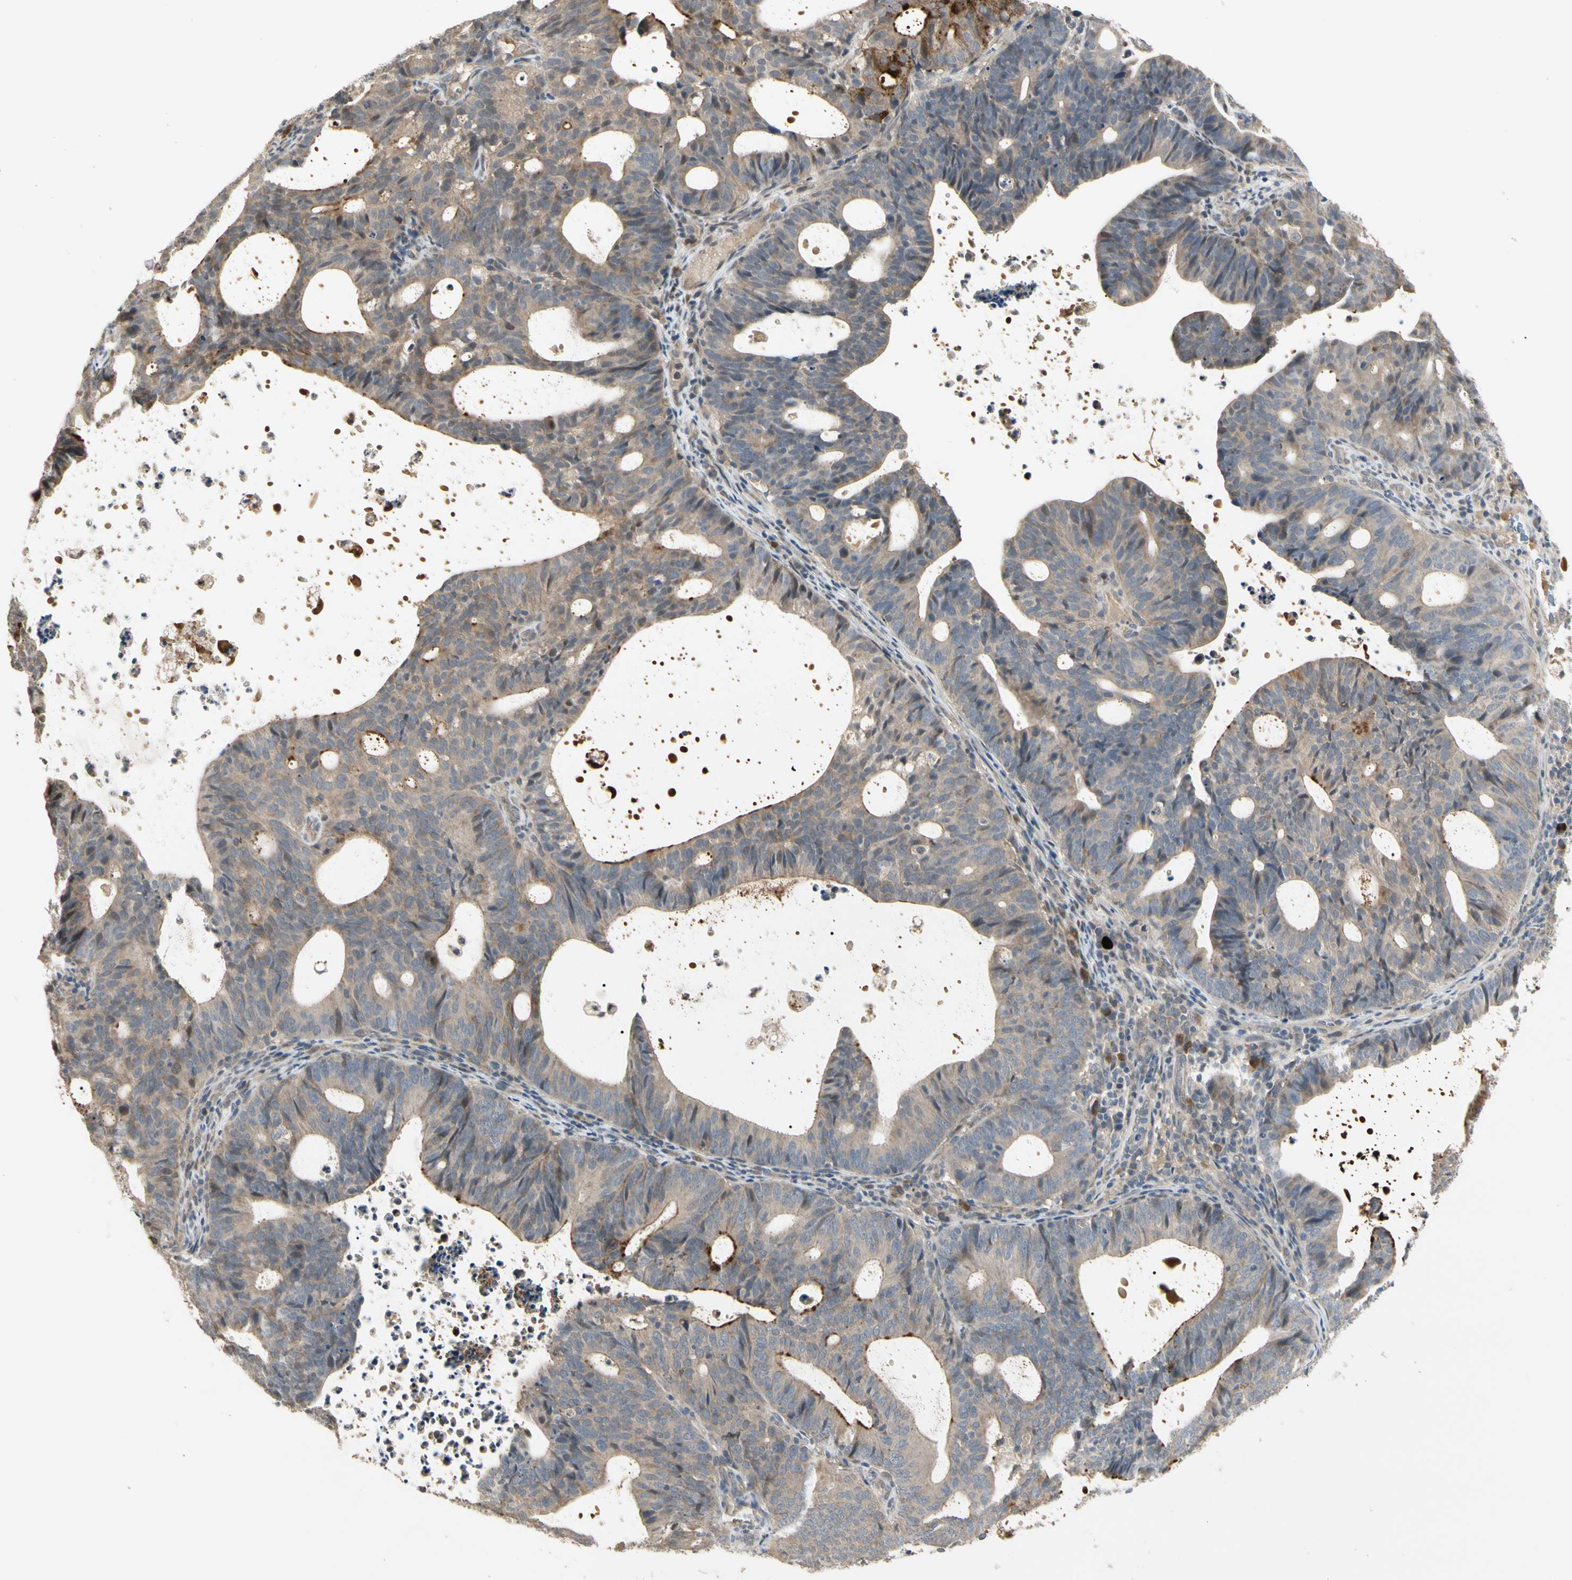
{"staining": {"intensity": "weak", "quantity": ">75%", "location": "cytoplasmic/membranous"}, "tissue": "endometrial cancer", "cell_type": "Tumor cells", "image_type": "cancer", "snomed": [{"axis": "morphology", "description": "Adenocarcinoma, NOS"}, {"axis": "topography", "description": "Uterus"}], "caption": "Approximately >75% of tumor cells in human adenocarcinoma (endometrial) demonstrate weak cytoplasmic/membranous protein staining as visualized by brown immunohistochemical staining.", "gene": "ATG4C", "patient": {"sex": "female", "age": 83}}